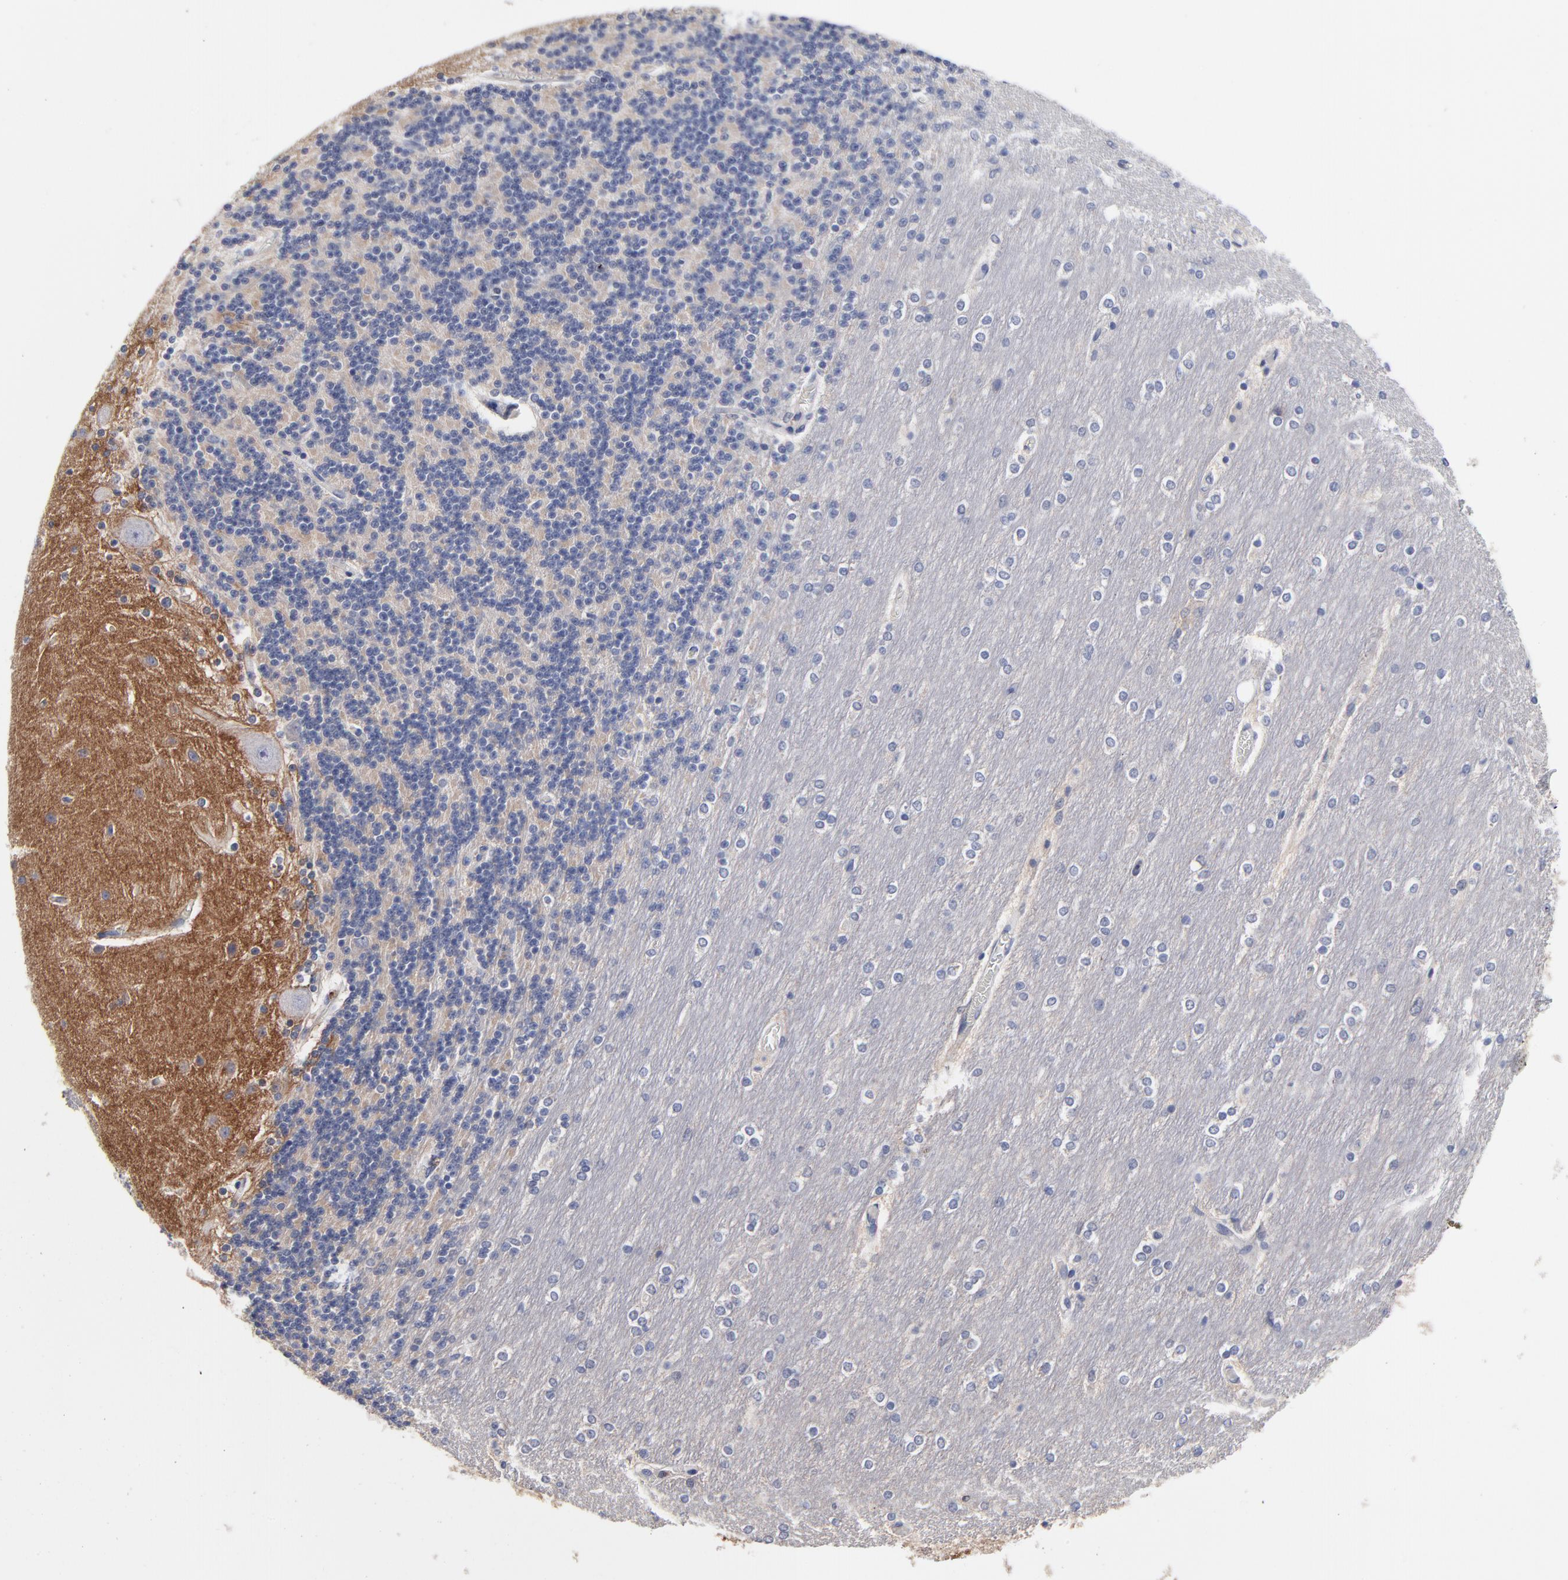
{"staining": {"intensity": "negative", "quantity": "none", "location": "none"}, "tissue": "cerebellum", "cell_type": "Cells in granular layer", "image_type": "normal", "snomed": [{"axis": "morphology", "description": "Normal tissue, NOS"}, {"axis": "topography", "description": "Cerebellum"}], "caption": "Cerebellum was stained to show a protein in brown. There is no significant expression in cells in granular layer. (DAB (3,3'-diaminobenzidine) immunohistochemistry, high magnification).", "gene": "CXADR", "patient": {"sex": "female", "age": 54}}